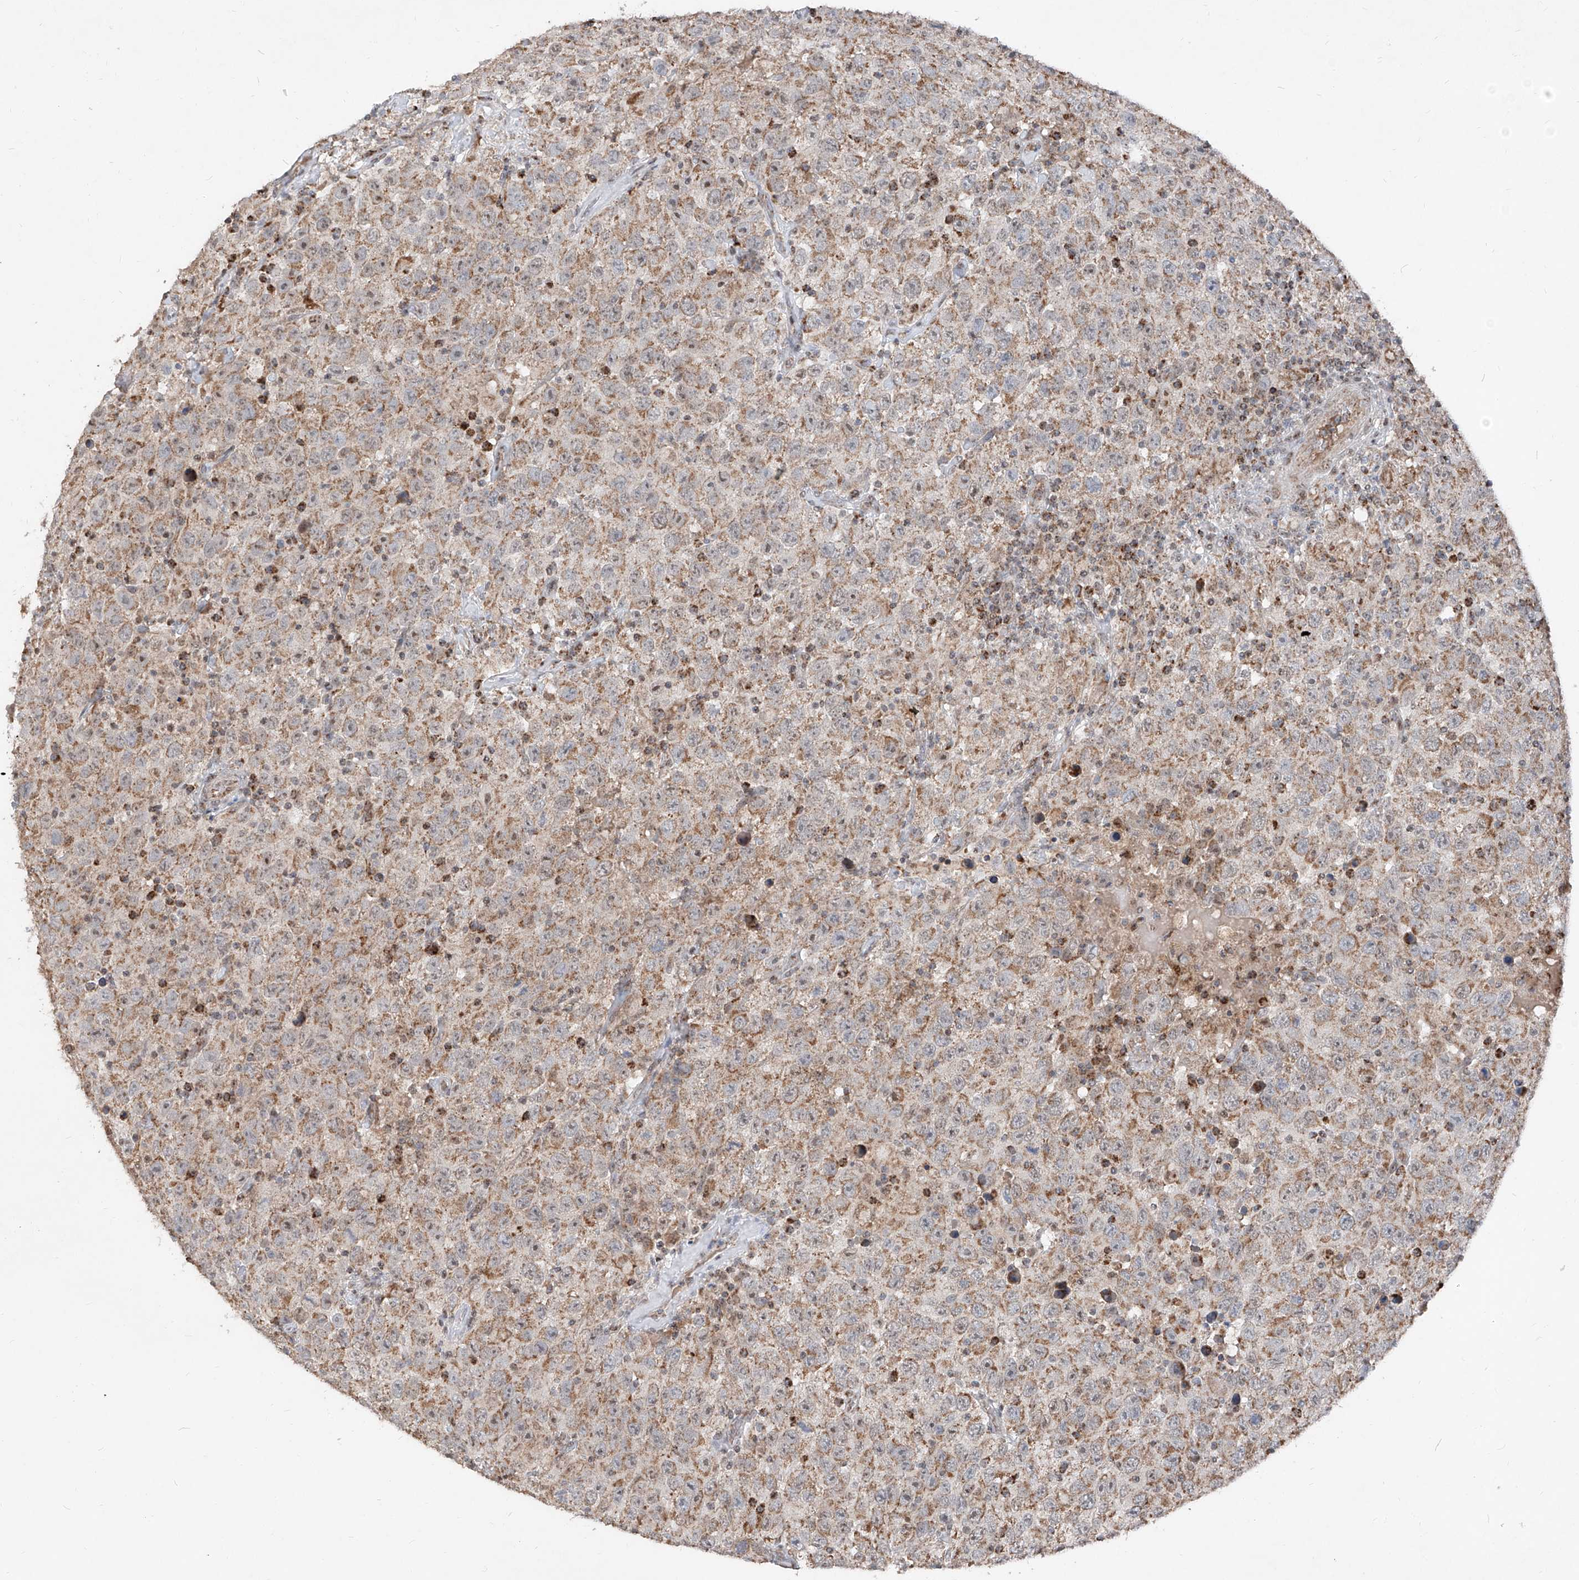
{"staining": {"intensity": "moderate", "quantity": ">75%", "location": "cytoplasmic/membranous"}, "tissue": "testis cancer", "cell_type": "Tumor cells", "image_type": "cancer", "snomed": [{"axis": "morphology", "description": "Seminoma, NOS"}, {"axis": "topography", "description": "Testis"}], "caption": "An immunohistochemistry photomicrograph of tumor tissue is shown. Protein staining in brown labels moderate cytoplasmic/membranous positivity in seminoma (testis) within tumor cells.", "gene": "NDUFB3", "patient": {"sex": "male", "age": 41}}